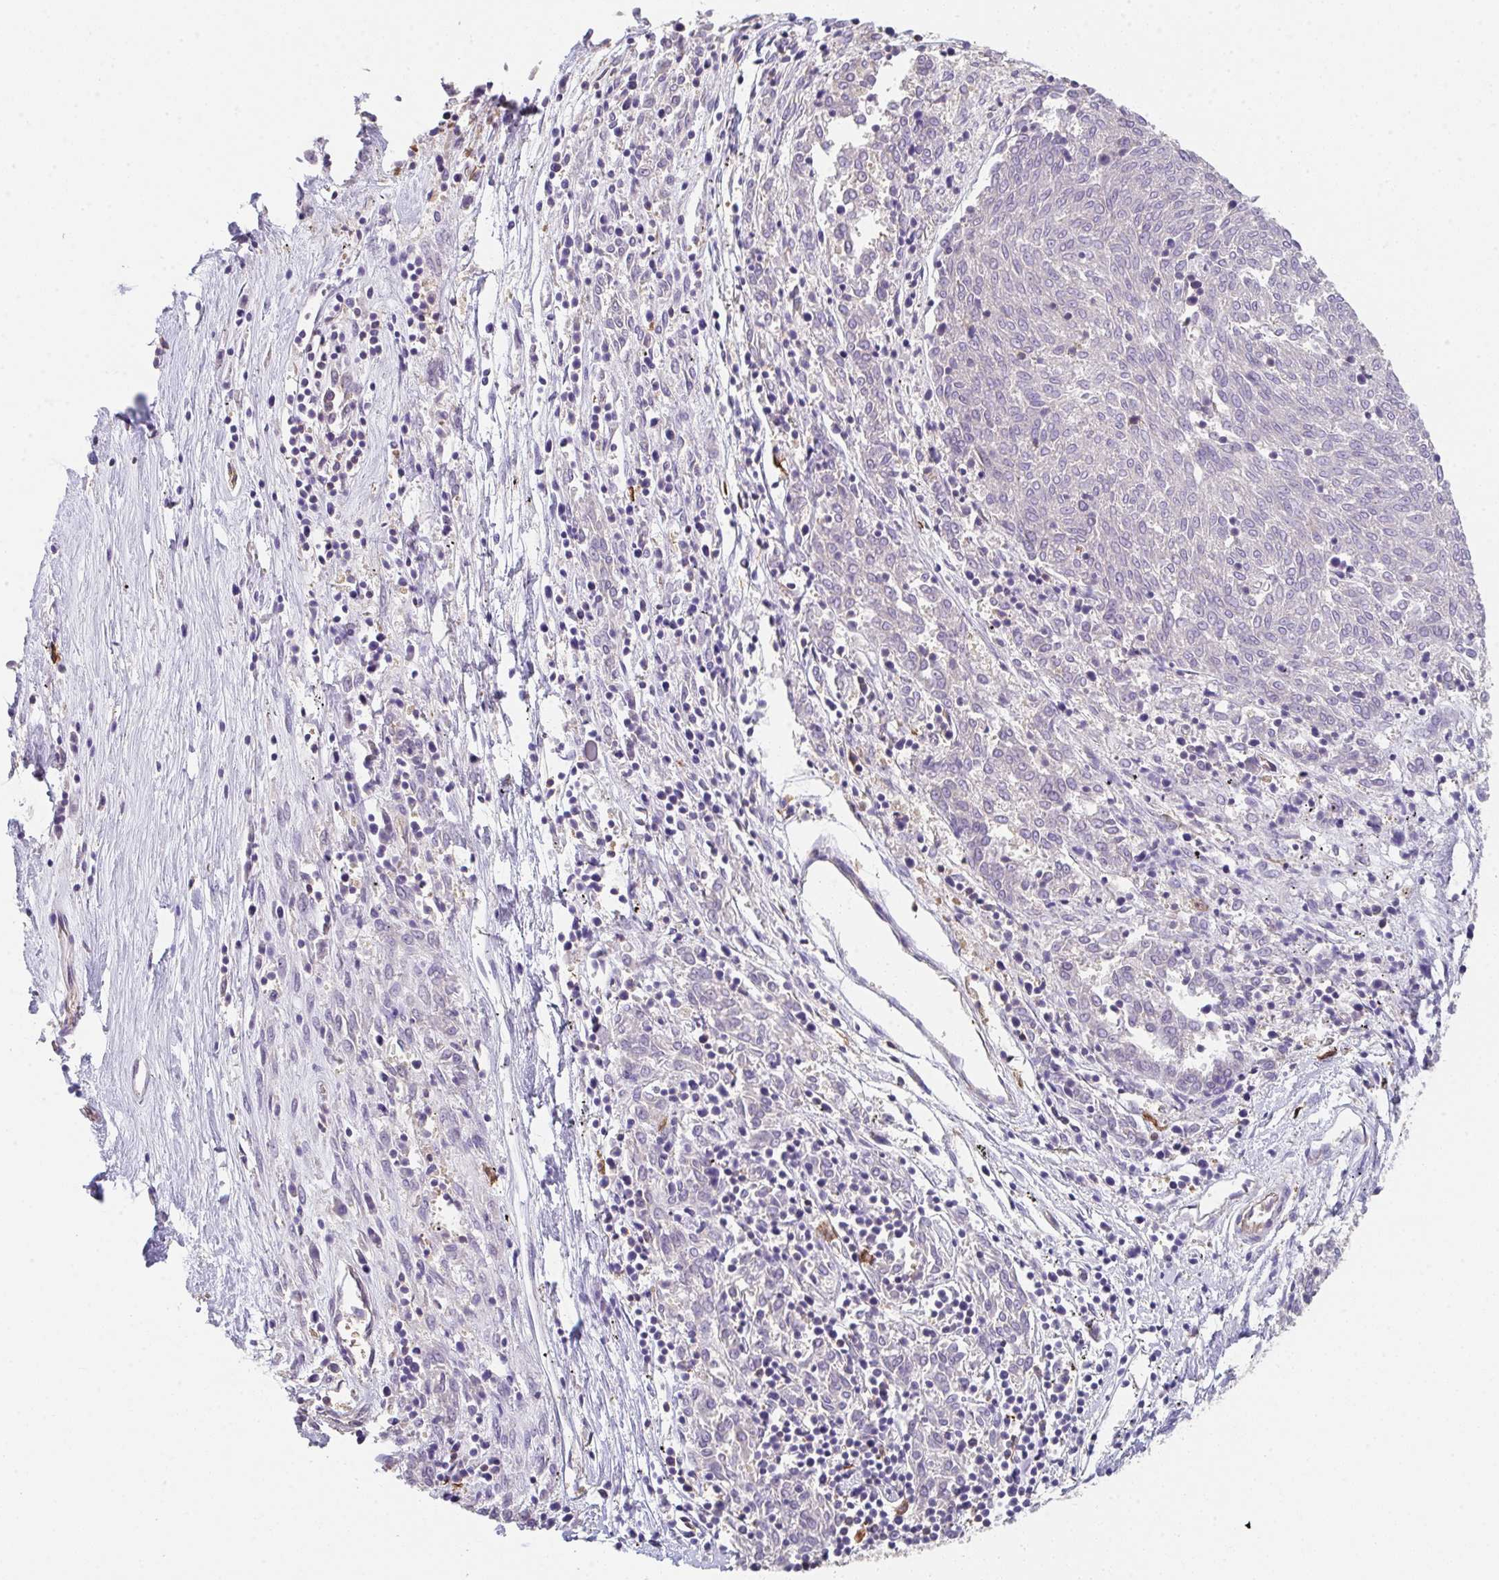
{"staining": {"intensity": "negative", "quantity": "none", "location": "none"}, "tissue": "melanoma", "cell_type": "Tumor cells", "image_type": "cancer", "snomed": [{"axis": "morphology", "description": "Malignant melanoma, NOS"}, {"axis": "topography", "description": "Skin"}], "caption": "DAB immunohistochemical staining of melanoma exhibits no significant positivity in tumor cells. (DAB (3,3'-diaminobenzidine) IHC with hematoxylin counter stain).", "gene": "DBN1", "patient": {"sex": "female", "age": 72}}